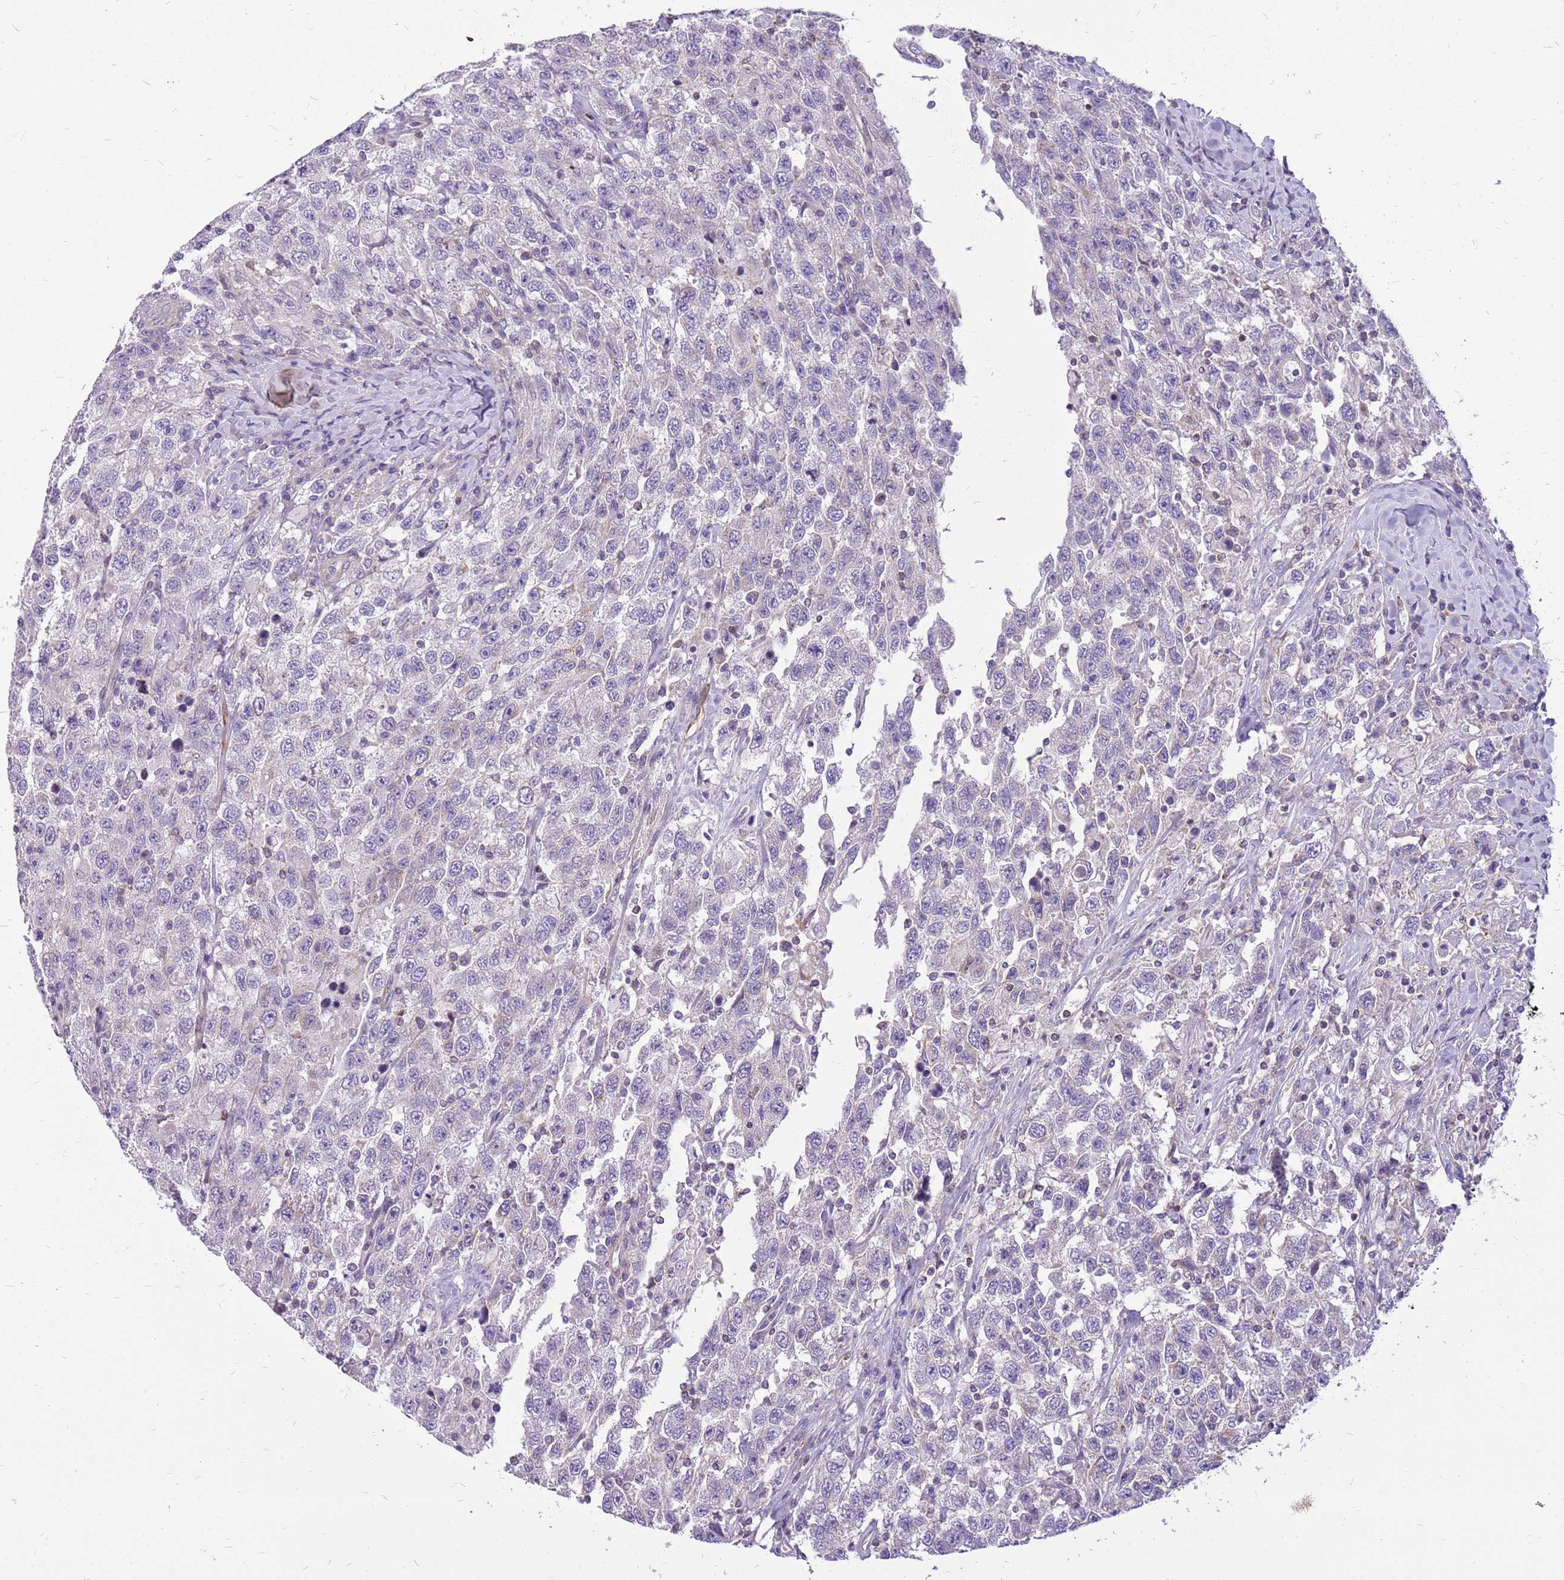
{"staining": {"intensity": "negative", "quantity": "none", "location": "none"}, "tissue": "testis cancer", "cell_type": "Tumor cells", "image_type": "cancer", "snomed": [{"axis": "morphology", "description": "Seminoma, NOS"}, {"axis": "topography", "description": "Testis"}], "caption": "There is no significant expression in tumor cells of testis seminoma.", "gene": "WDR90", "patient": {"sex": "male", "age": 65}}